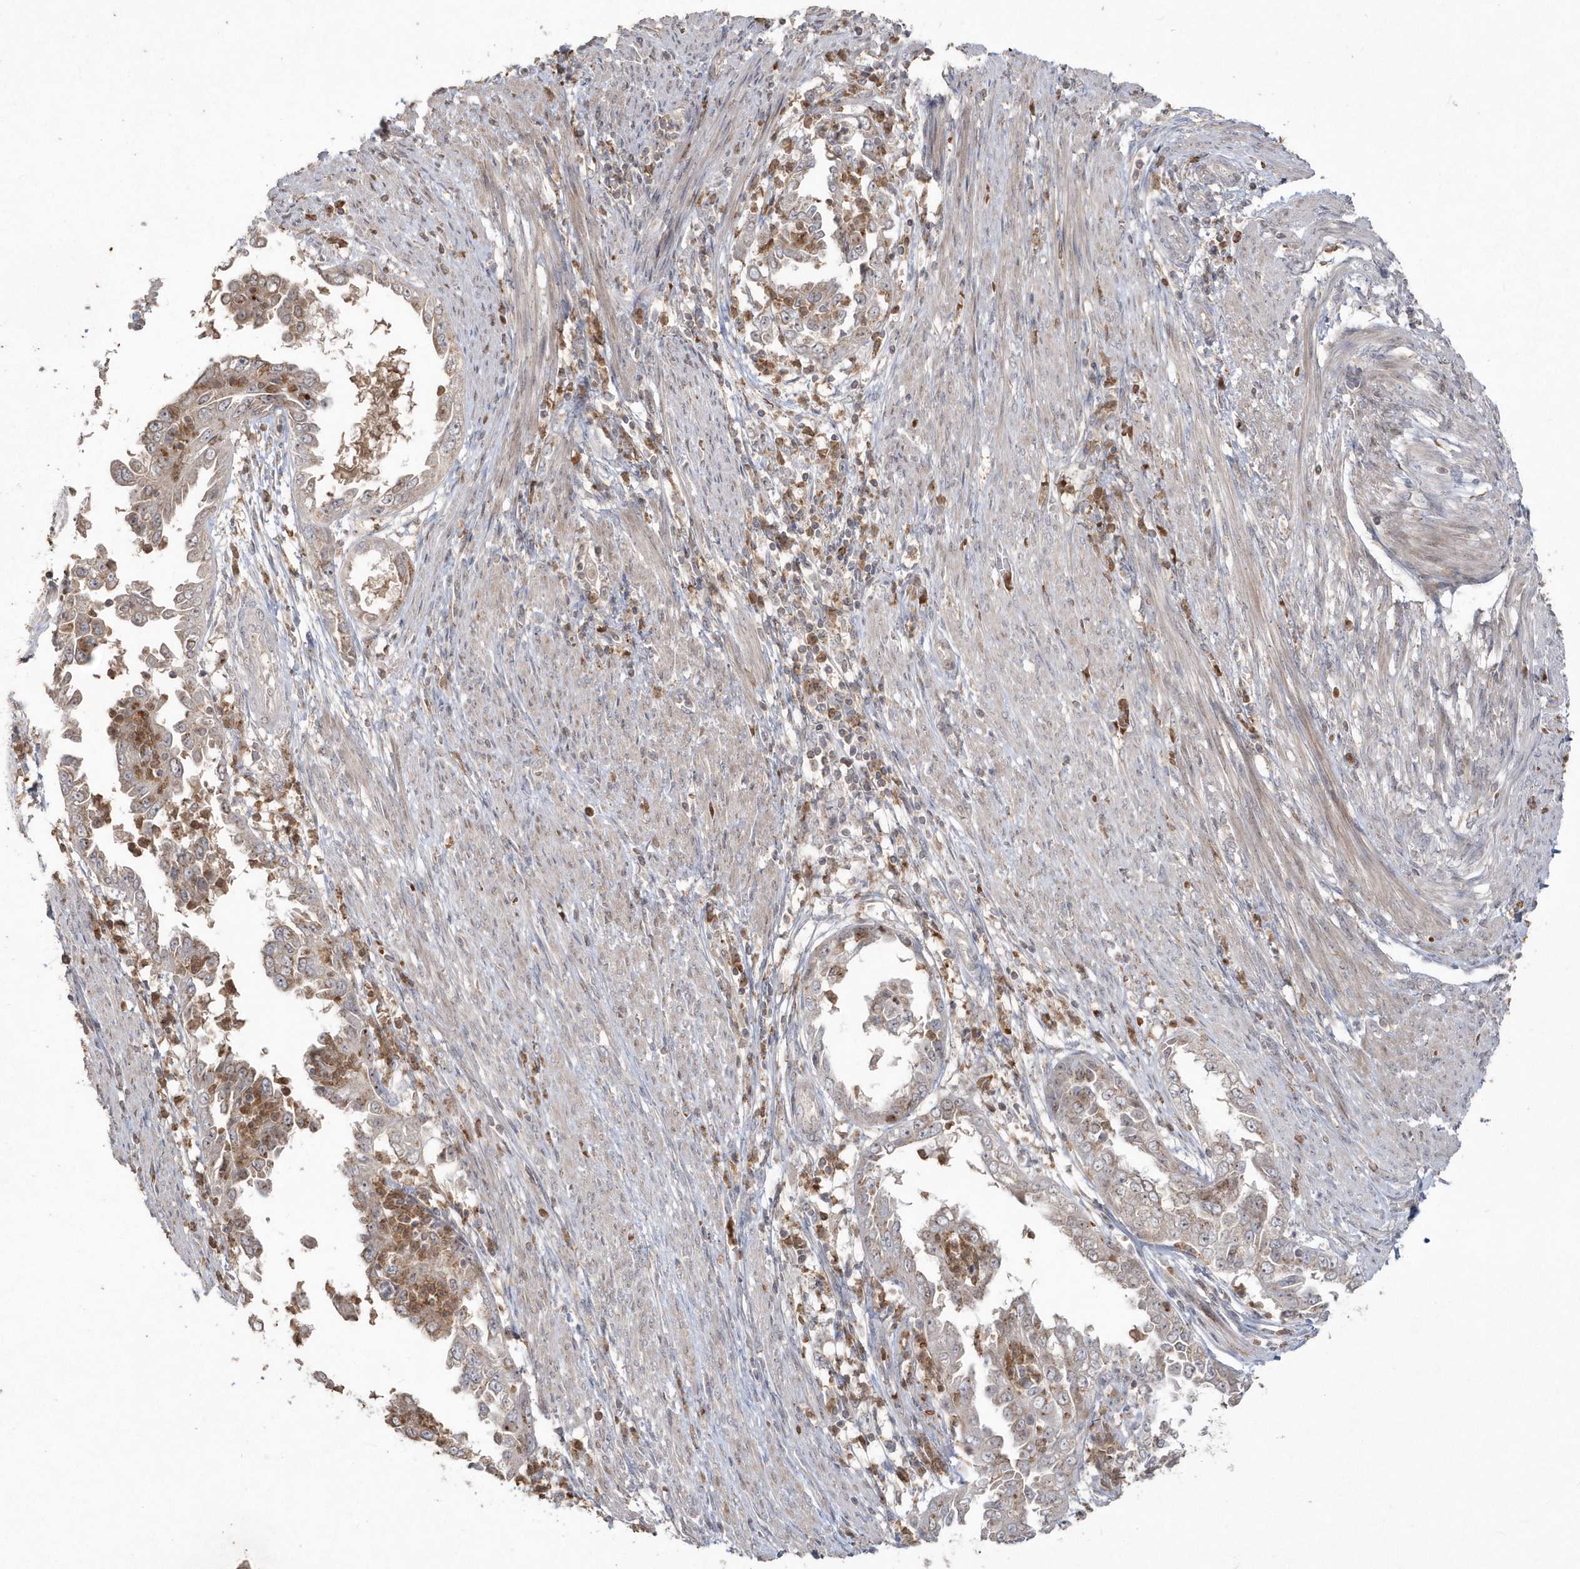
{"staining": {"intensity": "moderate", "quantity": "25%-75%", "location": "cytoplasmic/membranous"}, "tissue": "endometrial cancer", "cell_type": "Tumor cells", "image_type": "cancer", "snomed": [{"axis": "morphology", "description": "Adenocarcinoma, NOS"}, {"axis": "topography", "description": "Endometrium"}], "caption": "Moderate cytoplasmic/membranous staining is identified in about 25%-75% of tumor cells in adenocarcinoma (endometrial).", "gene": "GEMIN6", "patient": {"sex": "female", "age": 85}}